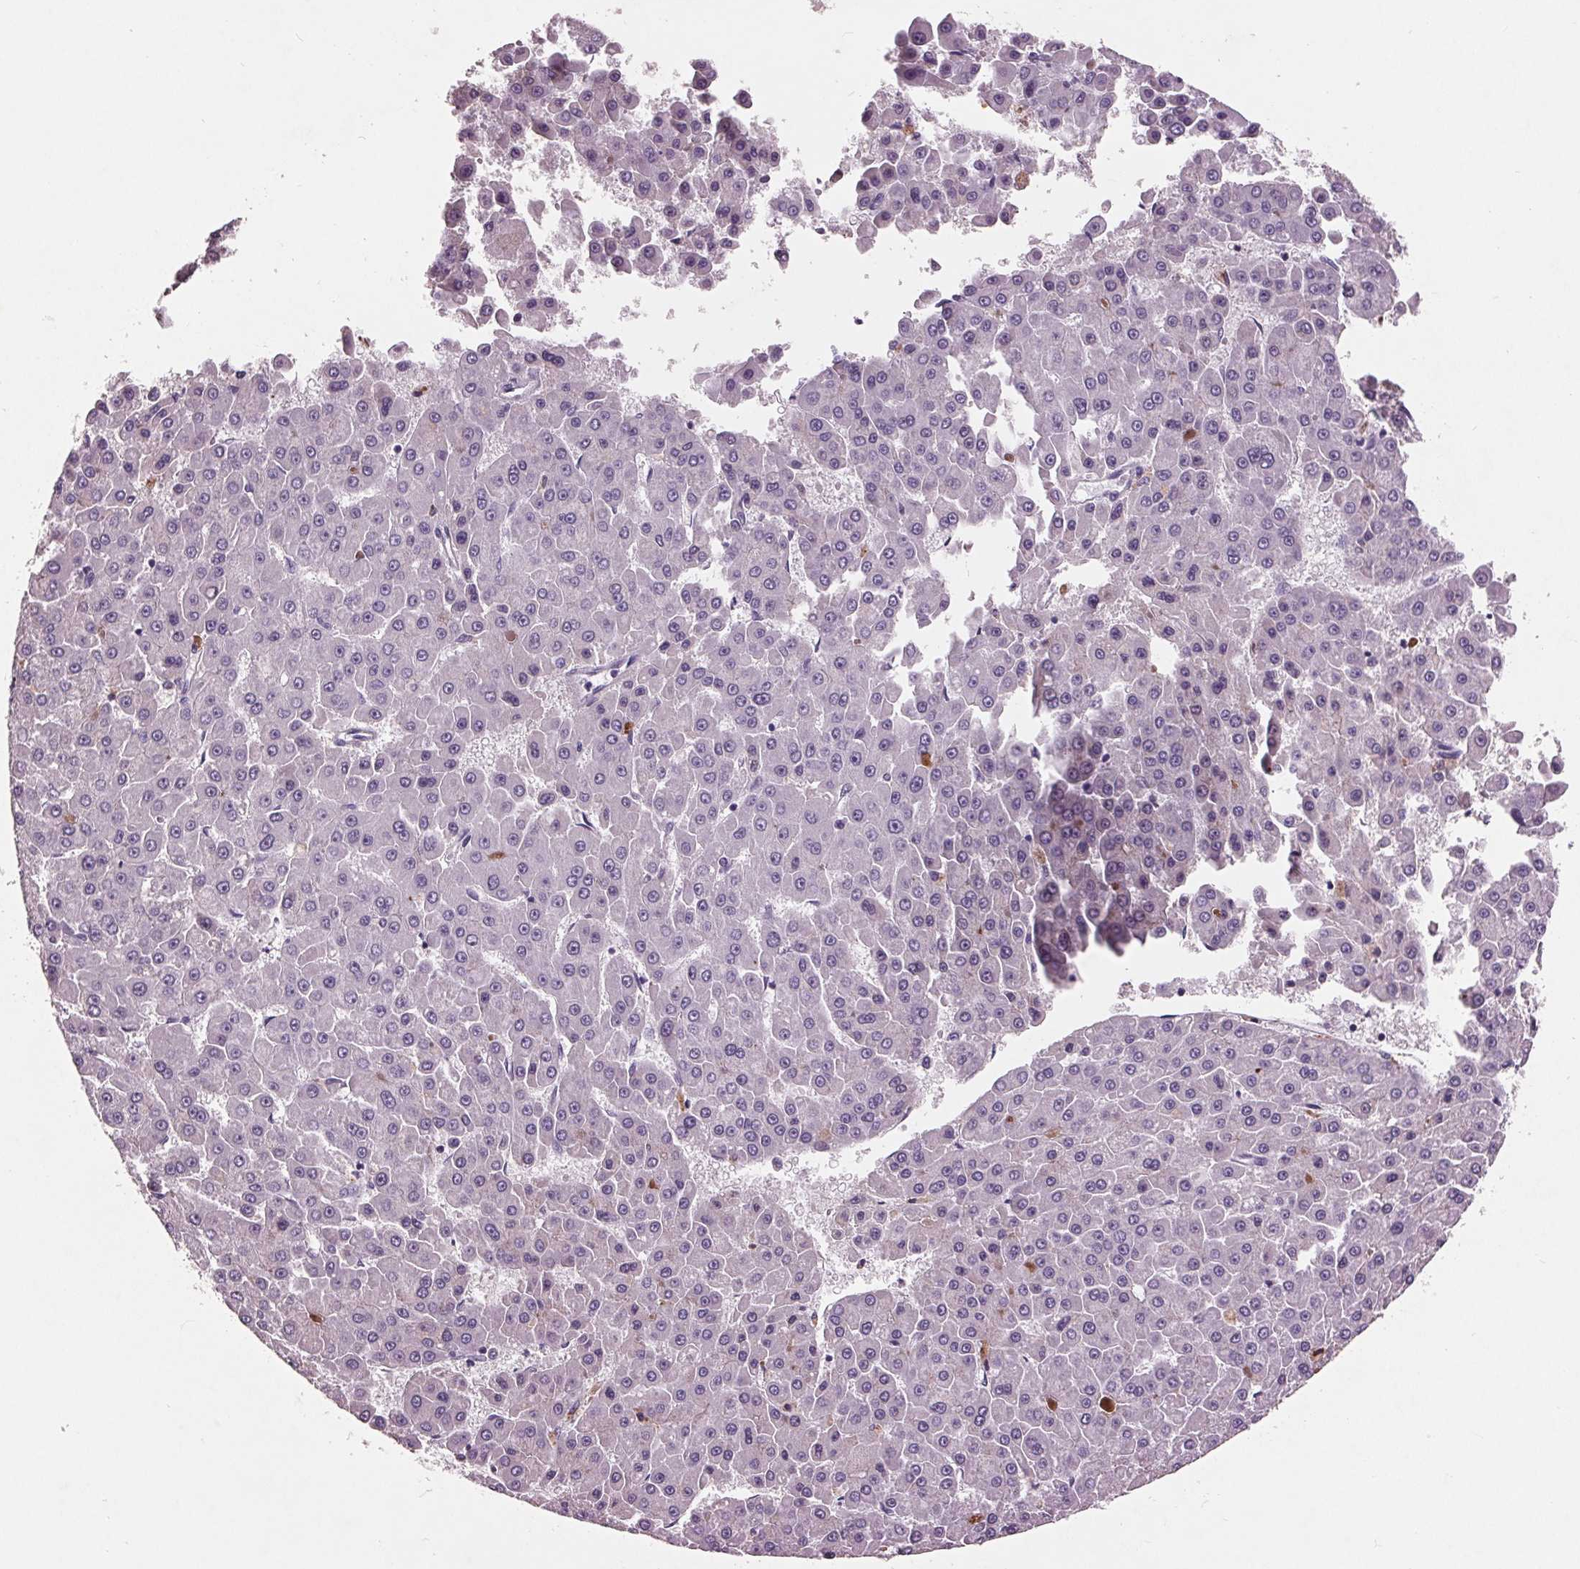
{"staining": {"intensity": "negative", "quantity": "none", "location": "none"}, "tissue": "liver cancer", "cell_type": "Tumor cells", "image_type": "cancer", "snomed": [{"axis": "morphology", "description": "Carcinoma, Hepatocellular, NOS"}, {"axis": "topography", "description": "Liver"}], "caption": "Human liver hepatocellular carcinoma stained for a protein using IHC shows no positivity in tumor cells.", "gene": "C6", "patient": {"sex": "male", "age": 78}}